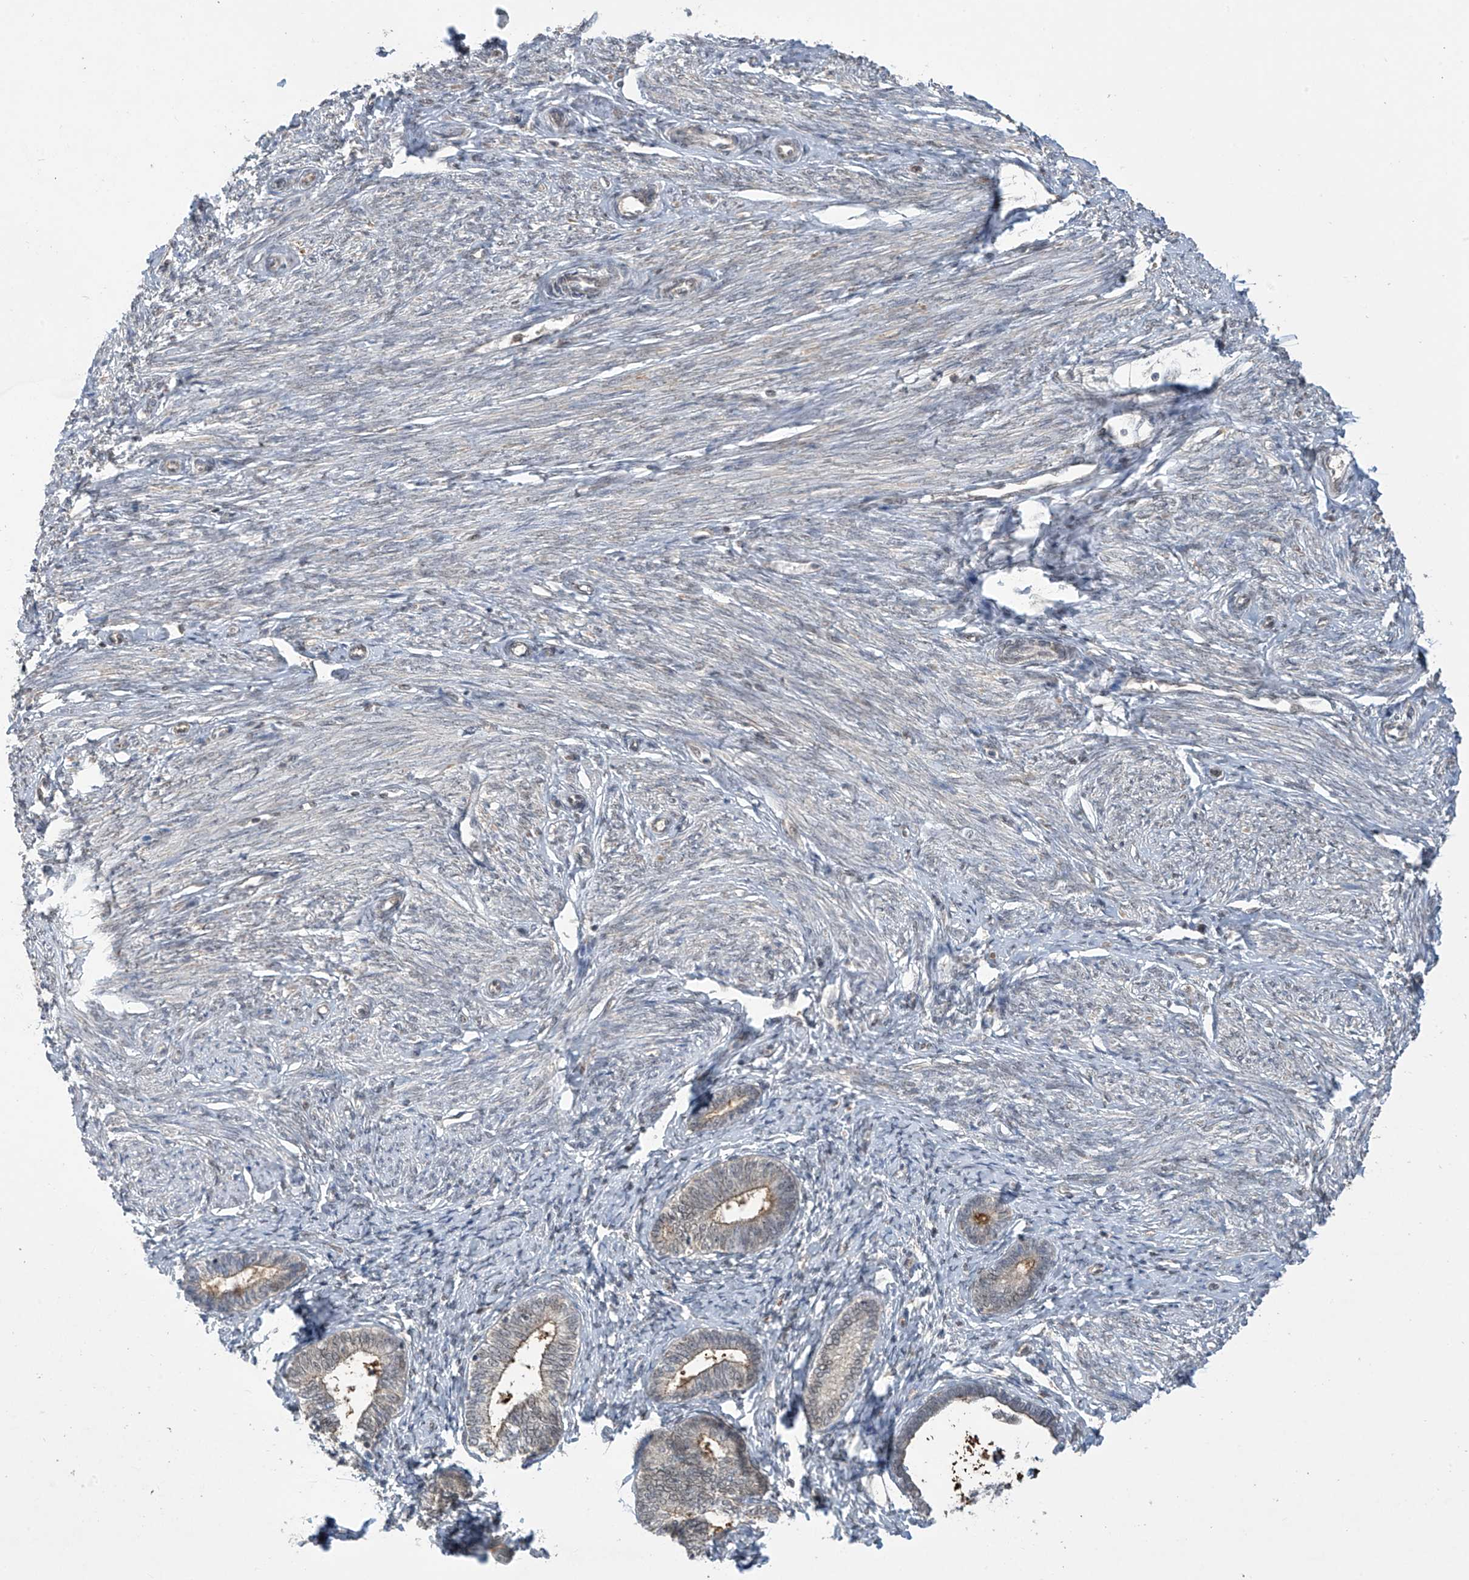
{"staining": {"intensity": "moderate", "quantity": "<25%", "location": "cytoplasmic/membranous,nuclear"}, "tissue": "endometrium", "cell_type": "Cells in endometrial stroma", "image_type": "normal", "snomed": [{"axis": "morphology", "description": "Normal tissue, NOS"}, {"axis": "topography", "description": "Endometrium"}], "caption": "A low amount of moderate cytoplasmic/membranous,nuclear positivity is present in approximately <25% of cells in endometrial stroma in benign endometrium.", "gene": "LCOR", "patient": {"sex": "female", "age": 72}}